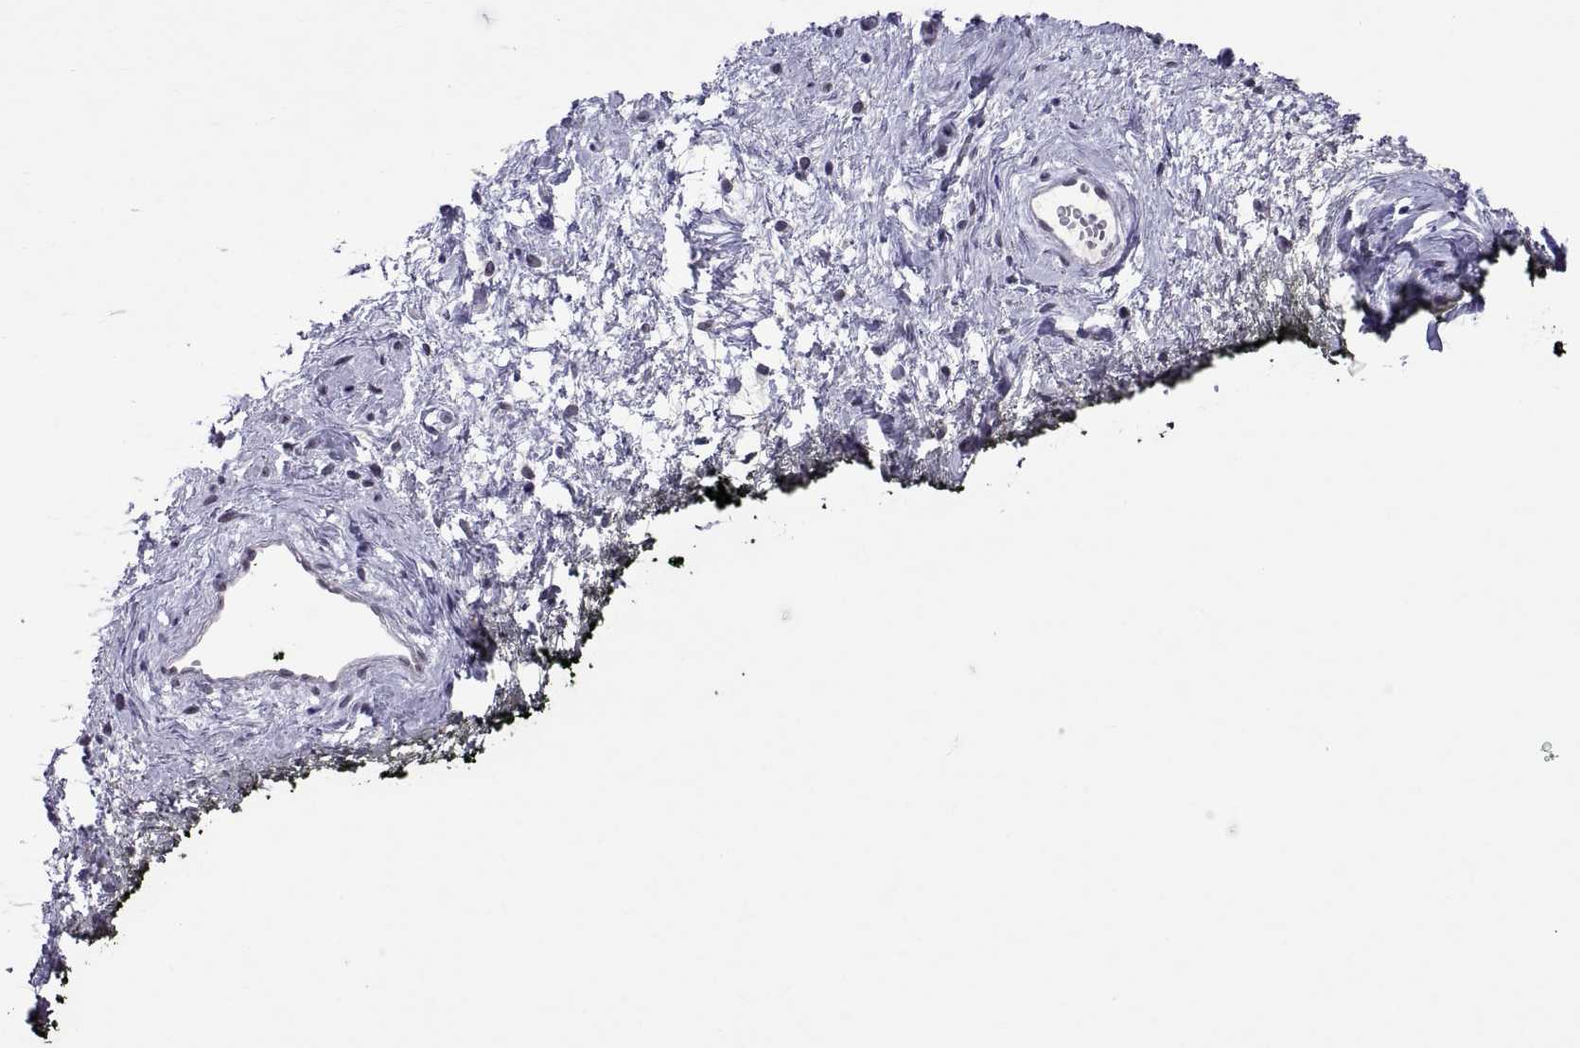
{"staining": {"intensity": "moderate", "quantity": ">75%", "location": "cytoplasmic/membranous"}, "tissue": "vagina", "cell_type": "Squamous epithelial cells", "image_type": "normal", "snomed": [{"axis": "morphology", "description": "Normal tissue, NOS"}, {"axis": "topography", "description": "Vagina"}], "caption": "Vagina stained with immunohistochemistry (IHC) reveals moderate cytoplasmic/membranous expression in approximately >75% of squamous epithelial cells. The staining is performed using DAB brown chromogen to label protein expression. The nuclei are counter-stained blue using hematoxylin.", "gene": "KRT77", "patient": {"sex": "female", "age": 47}}